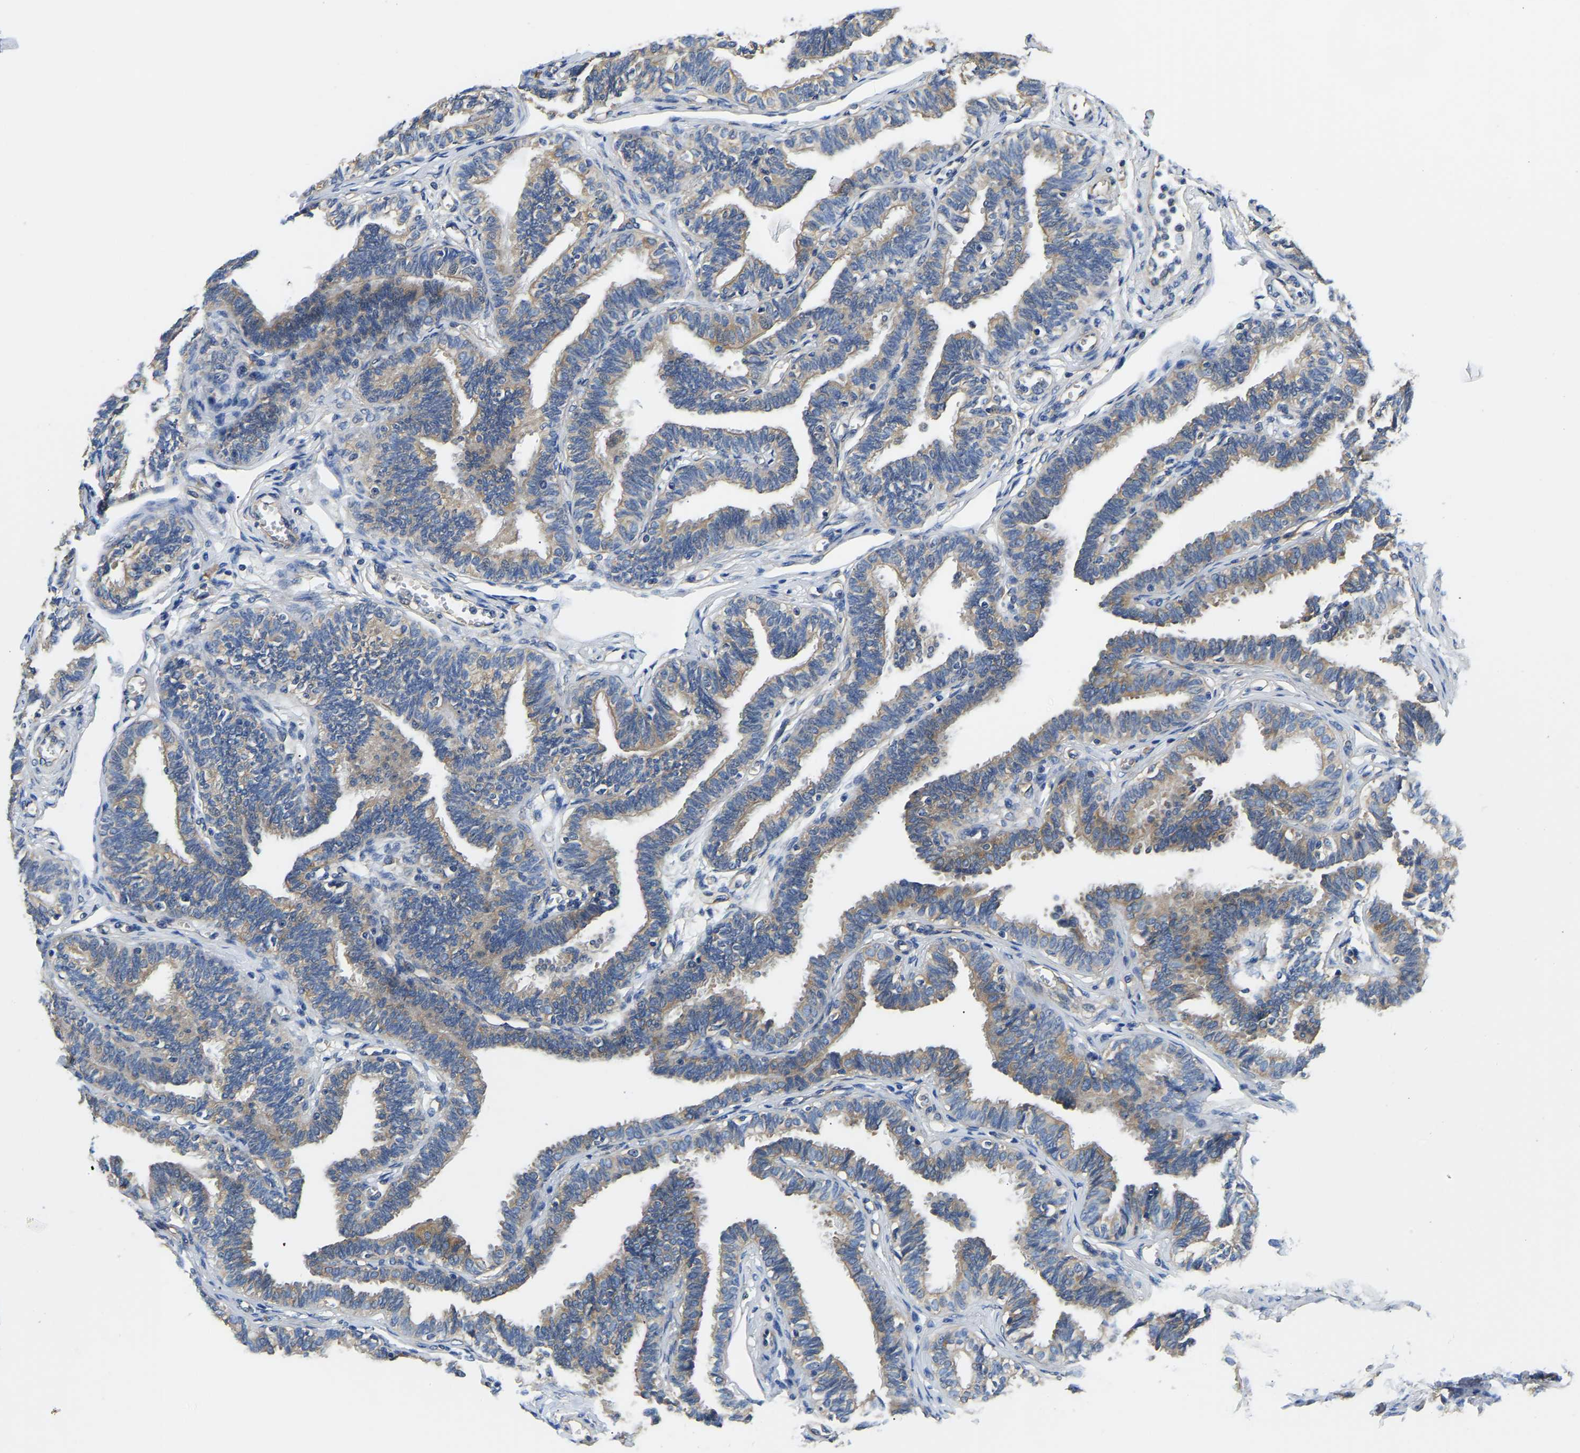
{"staining": {"intensity": "moderate", "quantity": ">75%", "location": "cytoplasmic/membranous"}, "tissue": "fallopian tube", "cell_type": "Glandular cells", "image_type": "normal", "snomed": [{"axis": "morphology", "description": "Normal tissue, NOS"}, {"axis": "topography", "description": "Fallopian tube"}, {"axis": "topography", "description": "Ovary"}], "caption": "Moderate cytoplasmic/membranous protein staining is seen in approximately >75% of glandular cells in fallopian tube. (DAB (3,3'-diaminobenzidine) IHC with brightfield microscopy, high magnification).", "gene": "CSDE1", "patient": {"sex": "female", "age": 23}}